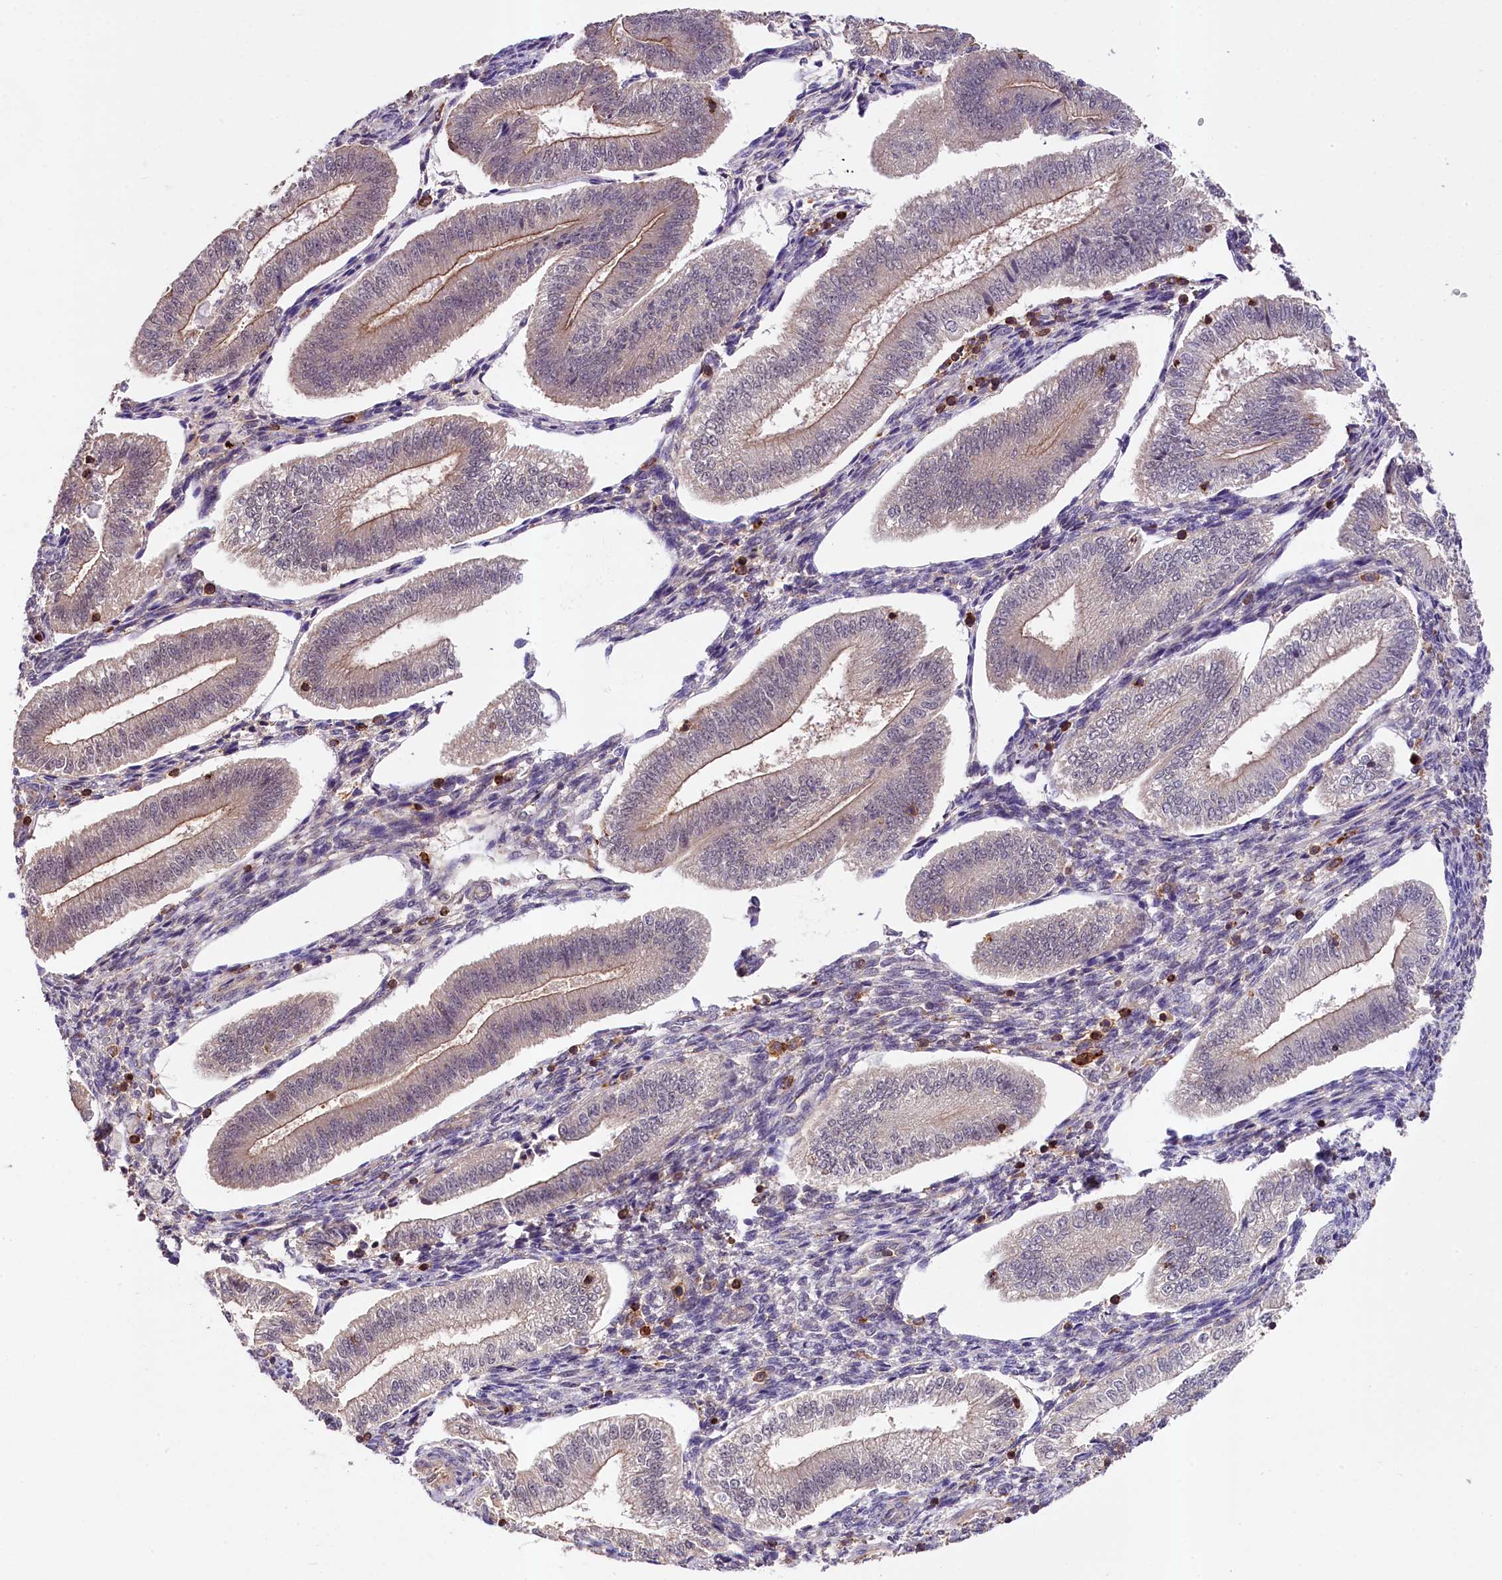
{"staining": {"intensity": "weak", "quantity": "25%-75%", "location": "cytoplasmic/membranous"}, "tissue": "endometrium", "cell_type": "Cells in endometrial stroma", "image_type": "normal", "snomed": [{"axis": "morphology", "description": "Normal tissue, NOS"}, {"axis": "topography", "description": "Endometrium"}], "caption": "Immunohistochemistry (IHC) of benign human endometrium demonstrates low levels of weak cytoplasmic/membranous staining in about 25%-75% of cells in endometrial stroma.", "gene": "SKIDA1", "patient": {"sex": "female", "age": 34}}